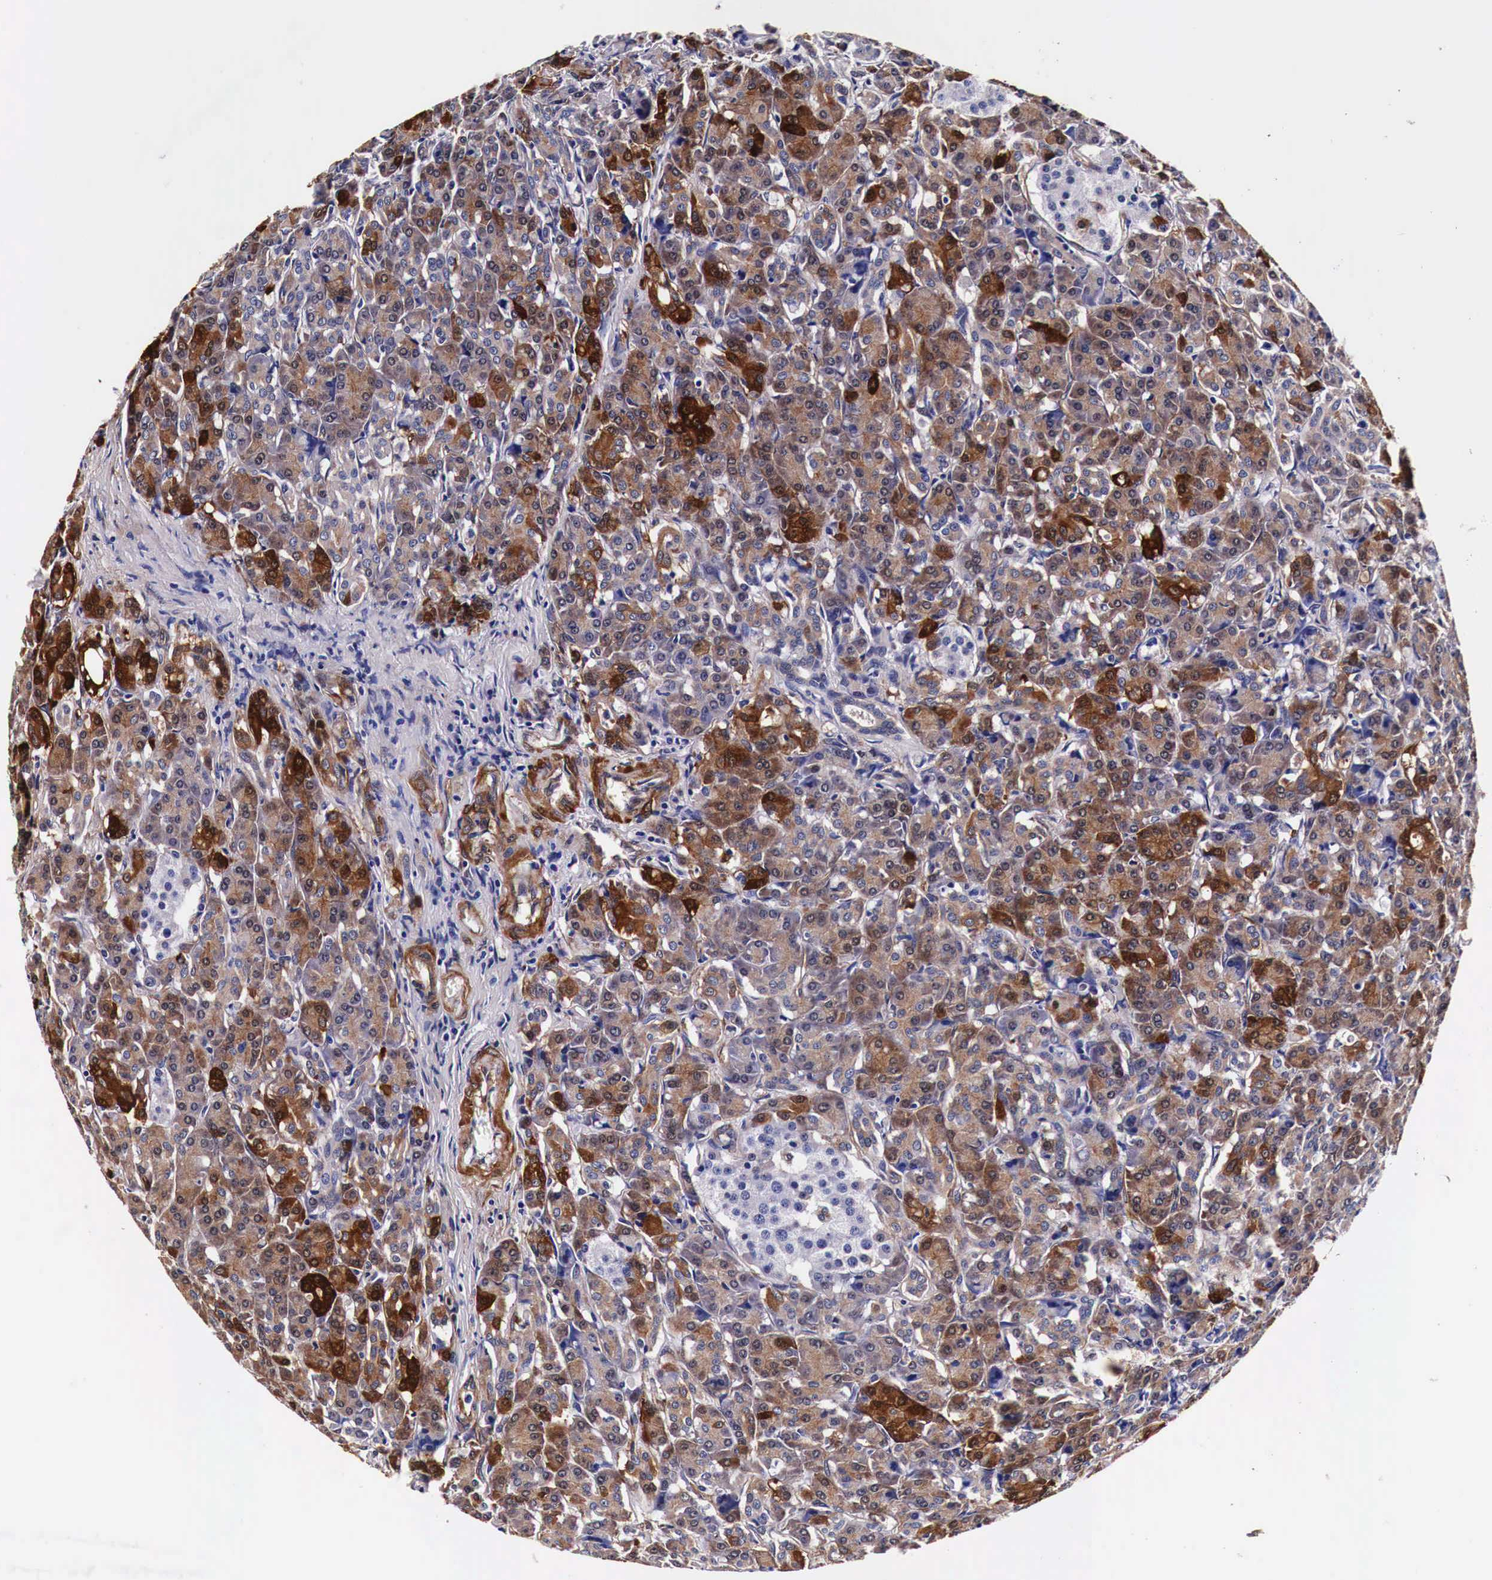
{"staining": {"intensity": "strong", "quantity": "25%-75%", "location": "cytoplasmic/membranous"}, "tissue": "pancreas", "cell_type": "Exocrine glandular cells", "image_type": "normal", "snomed": [{"axis": "morphology", "description": "Normal tissue, NOS"}, {"axis": "topography", "description": "Lymph node"}, {"axis": "topography", "description": "Pancreas"}], "caption": "Immunohistochemistry (IHC) histopathology image of benign pancreas: pancreas stained using immunohistochemistry (IHC) displays high levels of strong protein expression localized specifically in the cytoplasmic/membranous of exocrine glandular cells, appearing as a cytoplasmic/membranous brown color.", "gene": "HSPB1", "patient": {"sex": "male", "age": 59}}